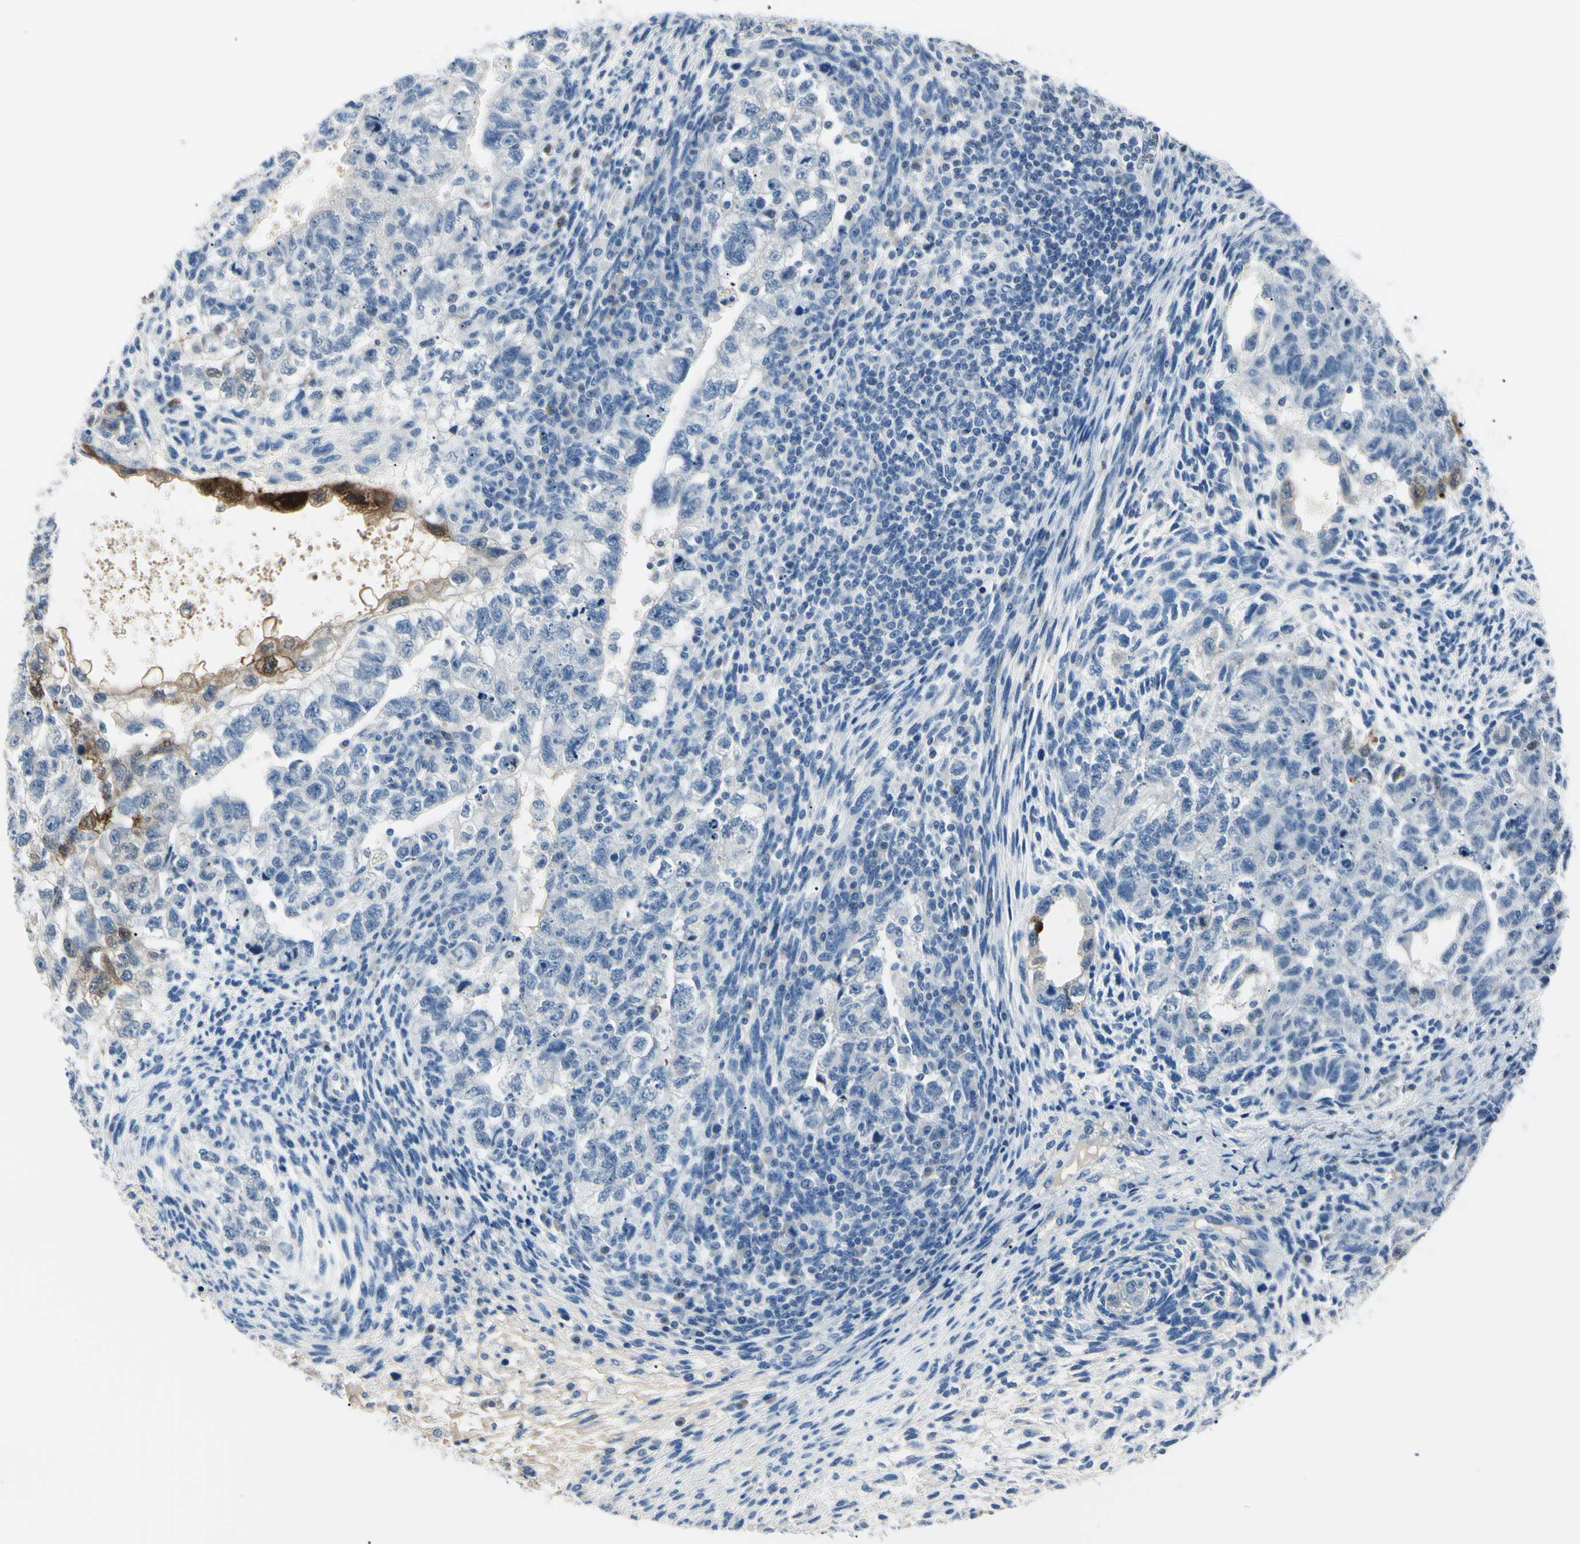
{"staining": {"intensity": "negative", "quantity": "none", "location": "none"}, "tissue": "testis cancer", "cell_type": "Tumor cells", "image_type": "cancer", "snomed": [{"axis": "morphology", "description": "Normal tissue, NOS"}, {"axis": "morphology", "description": "Carcinoma, Embryonal, NOS"}, {"axis": "topography", "description": "Testis"}], "caption": "This is an immunohistochemistry (IHC) photomicrograph of testis embryonal carcinoma. There is no positivity in tumor cells.", "gene": "CA2", "patient": {"sex": "male", "age": 36}}